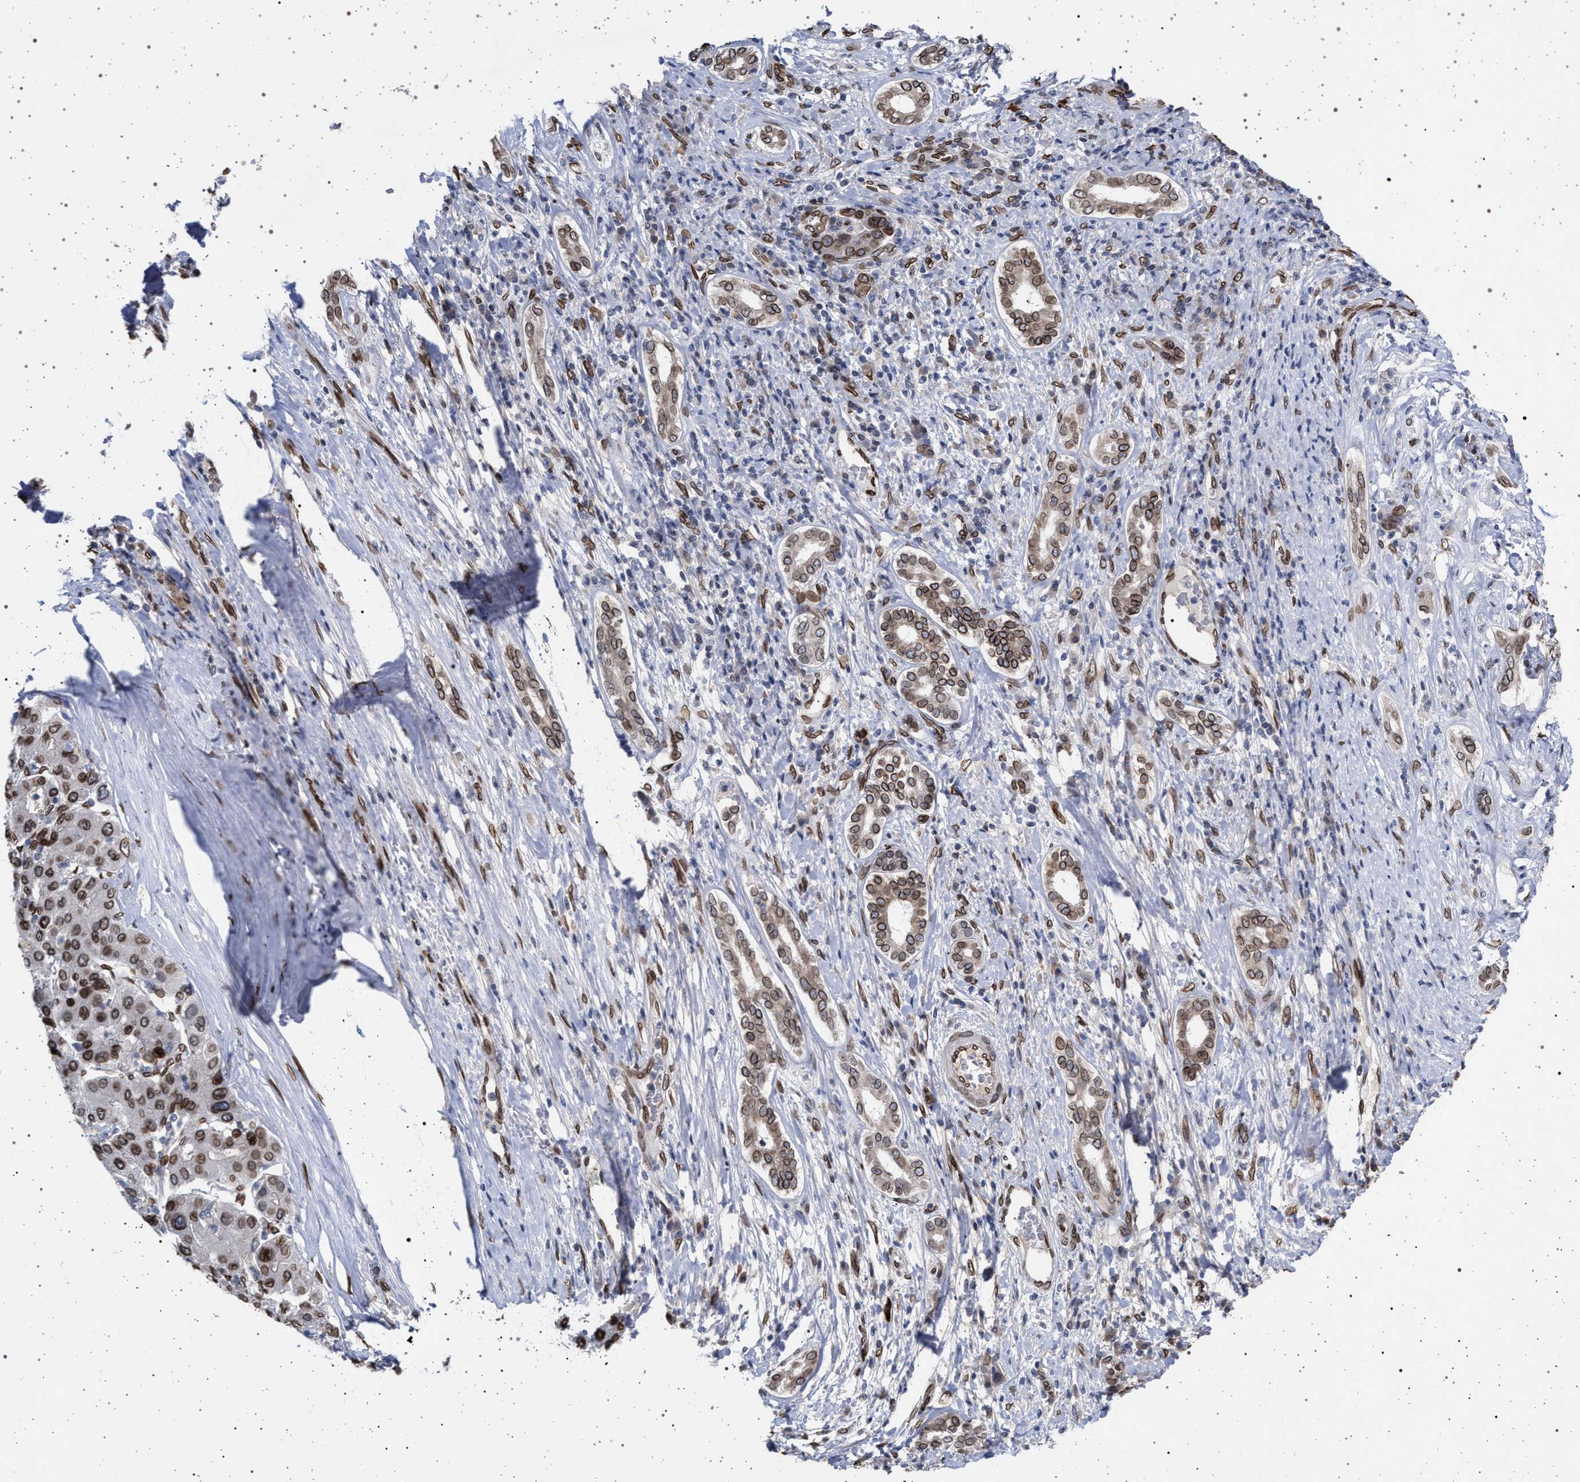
{"staining": {"intensity": "moderate", "quantity": ">75%", "location": "cytoplasmic/membranous,nuclear"}, "tissue": "liver cancer", "cell_type": "Tumor cells", "image_type": "cancer", "snomed": [{"axis": "morphology", "description": "Carcinoma, Hepatocellular, NOS"}, {"axis": "topography", "description": "Liver"}], "caption": "Immunohistochemistry image of liver cancer stained for a protein (brown), which reveals medium levels of moderate cytoplasmic/membranous and nuclear expression in about >75% of tumor cells.", "gene": "ING2", "patient": {"sex": "male", "age": 65}}